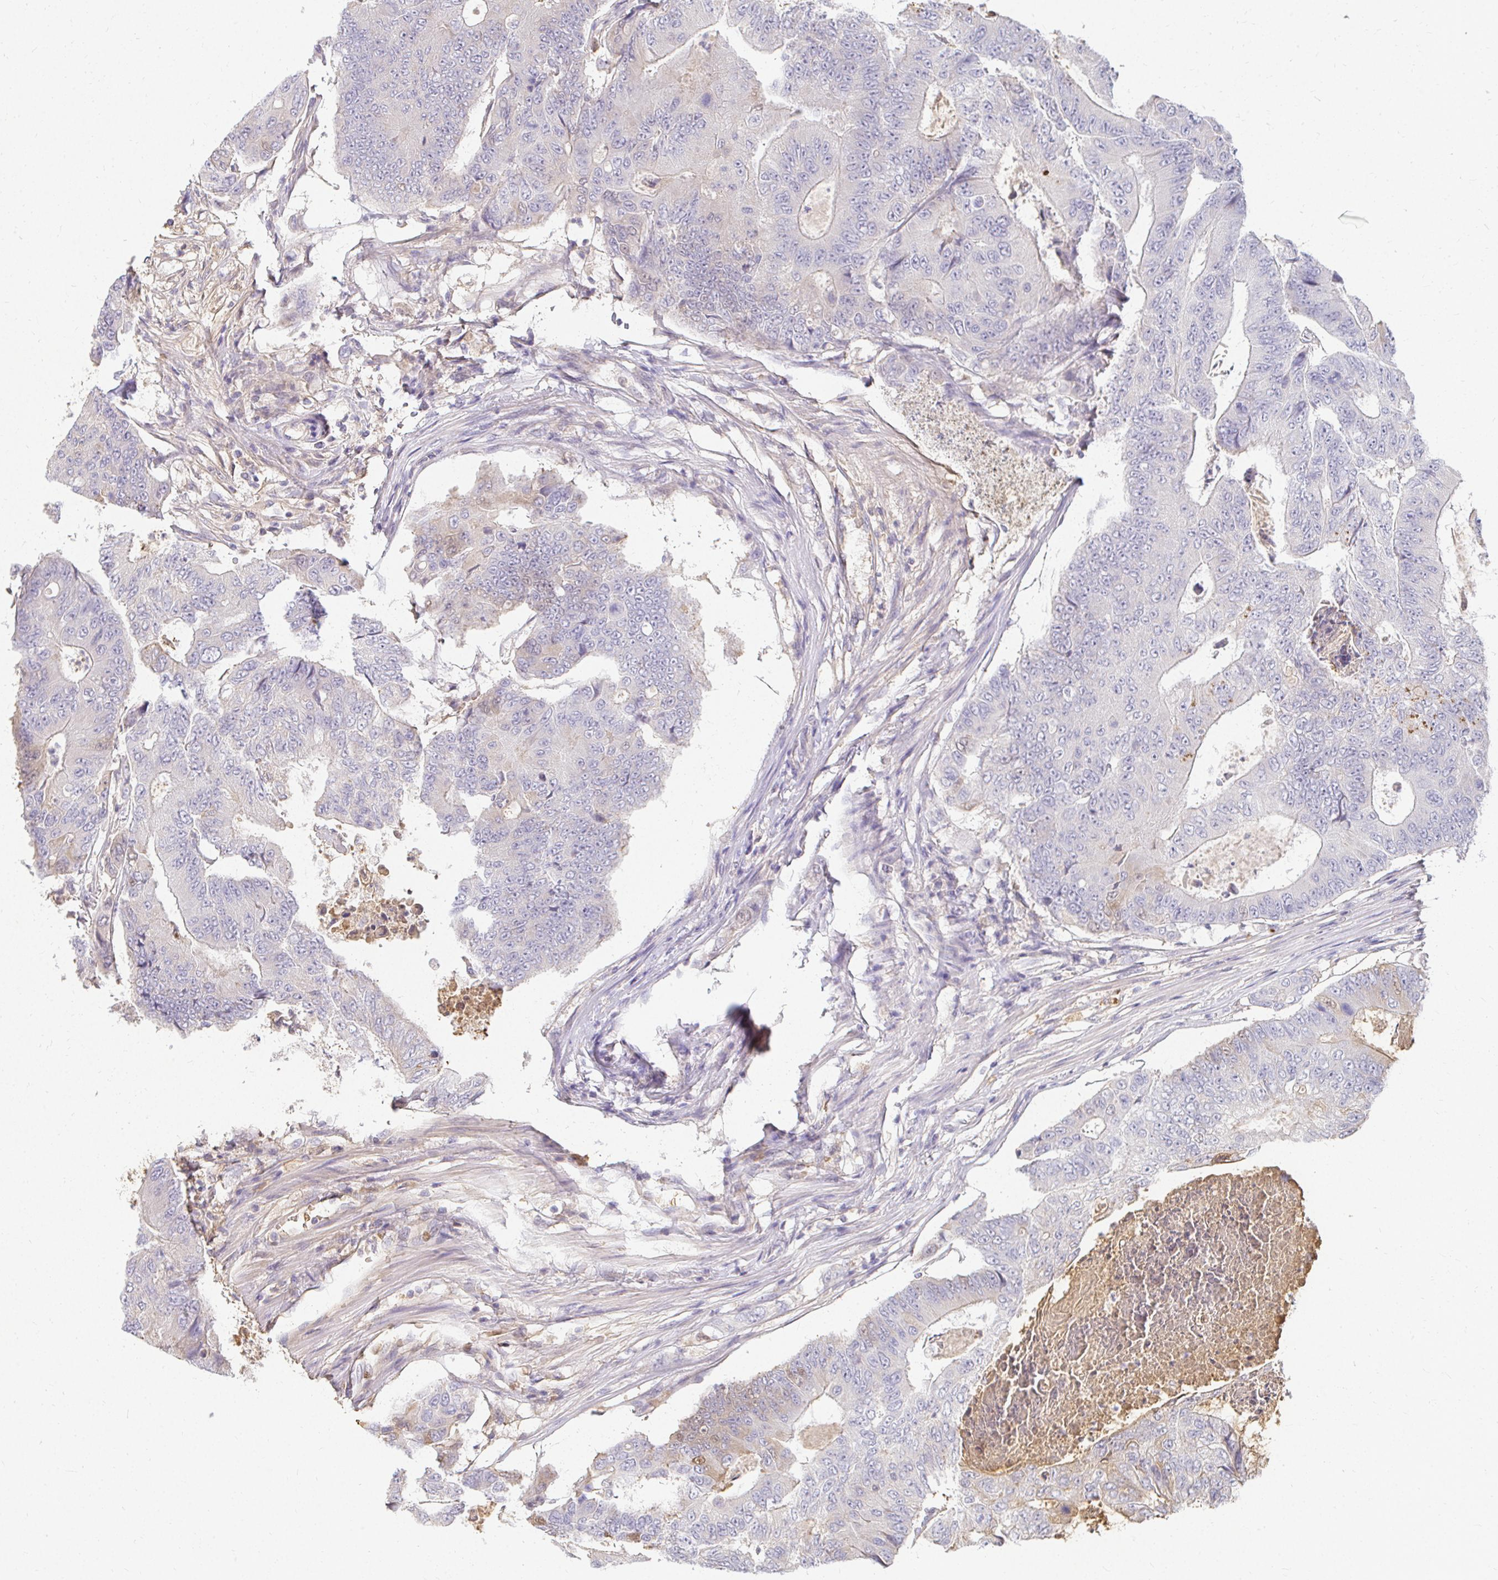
{"staining": {"intensity": "negative", "quantity": "none", "location": "none"}, "tissue": "colorectal cancer", "cell_type": "Tumor cells", "image_type": "cancer", "snomed": [{"axis": "morphology", "description": "Adenocarcinoma, NOS"}, {"axis": "topography", "description": "Colon"}], "caption": "This is a micrograph of immunohistochemistry staining of colorectal adenocarcinoma, which shows no staining in tumor cells. (Brightfield microscopy of DAB immunohistochemistry (IHC) at high magnification).", "gene": "LOXL4", "patient": {"sex": "female", "age": 48}}